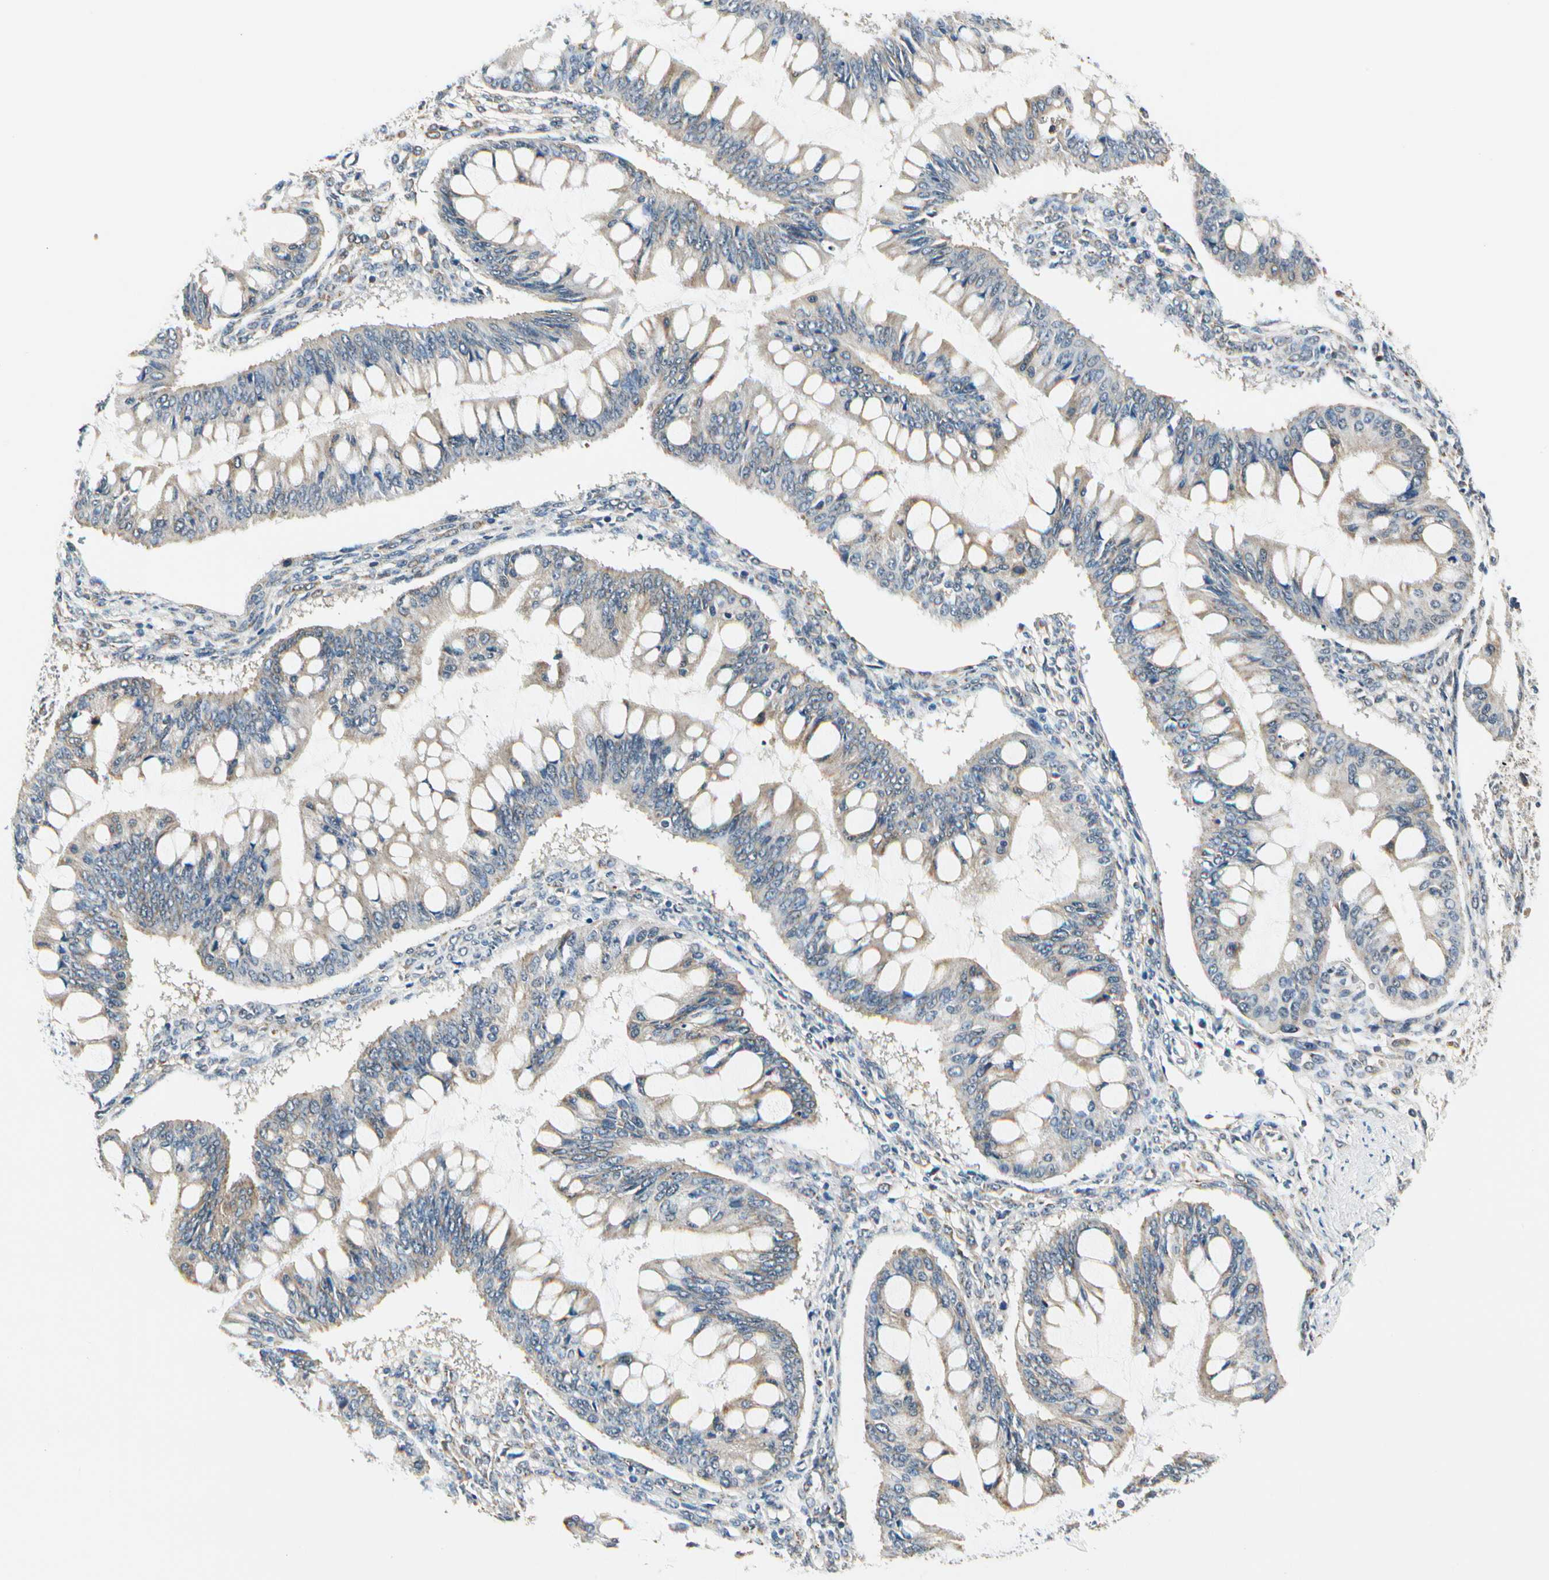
{"staining": {"intensity": "weak", "quantity": "<25%", "location": "cytoplasmic/membranous"}, "tissue": "ovarian cancer", "cell_type": "Tumor cells", "image_type": "cancer", "snomed": [{"axis": "morphology", "description": "Cystadenocarcinoma, mucinous, NOS"}, {"axis": "topography", "description": "Ovary"}], "caption": "This histopathology image is of ovarian cancer (mucinous cystadenocarcinoma) stained with IHC to label a protein in brown with the nuclei are counter-stained blue. There is no positivity in tumor cells.", "gene": "PDK2", "patient": {"sex": "female", "age": 73}}